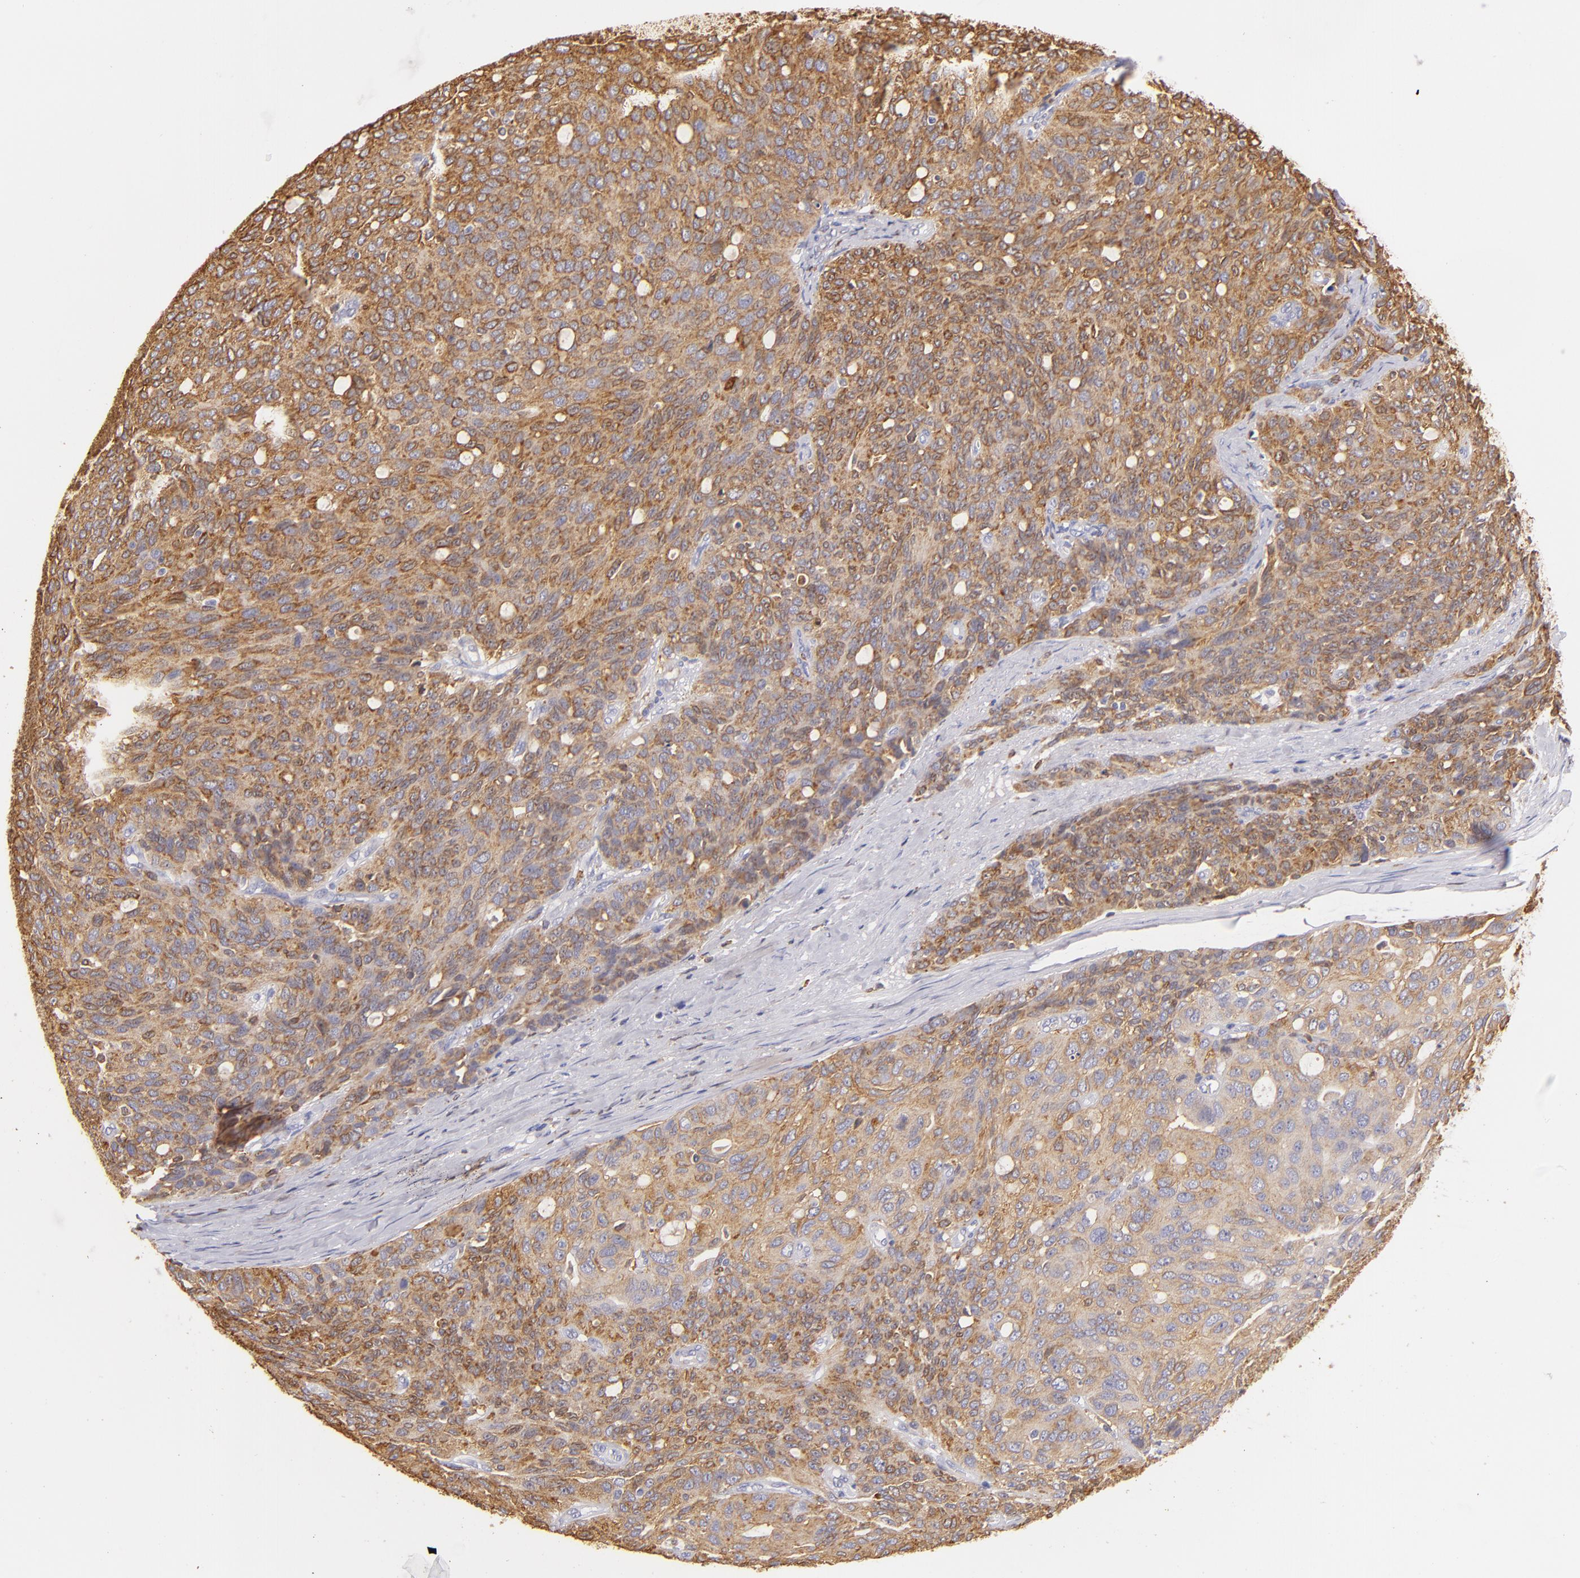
{"staining": {"intensity": "moderate", "quantity": ">75%", "location": "cytoplasmic/membranous"}, "tissue": "ovarian cancer", "cell_type": "Tumor cells", "image_type": "cancer", "snomed": [{"axis": "morphology", "description": "Carcinoma, endometroid"}, {"axis": "topography", "description": "Ovary"}], "caption": "IHC (DAB (3,3'-diaminobenzidine)) staining of ovarian cancer (endometroid carcinoma) exhibits moderate cytoplasmic/membranous protein staining in about >75% of tumor cells.", "gene": "CD74", "patient": {"sex": "female", "age": 60}}